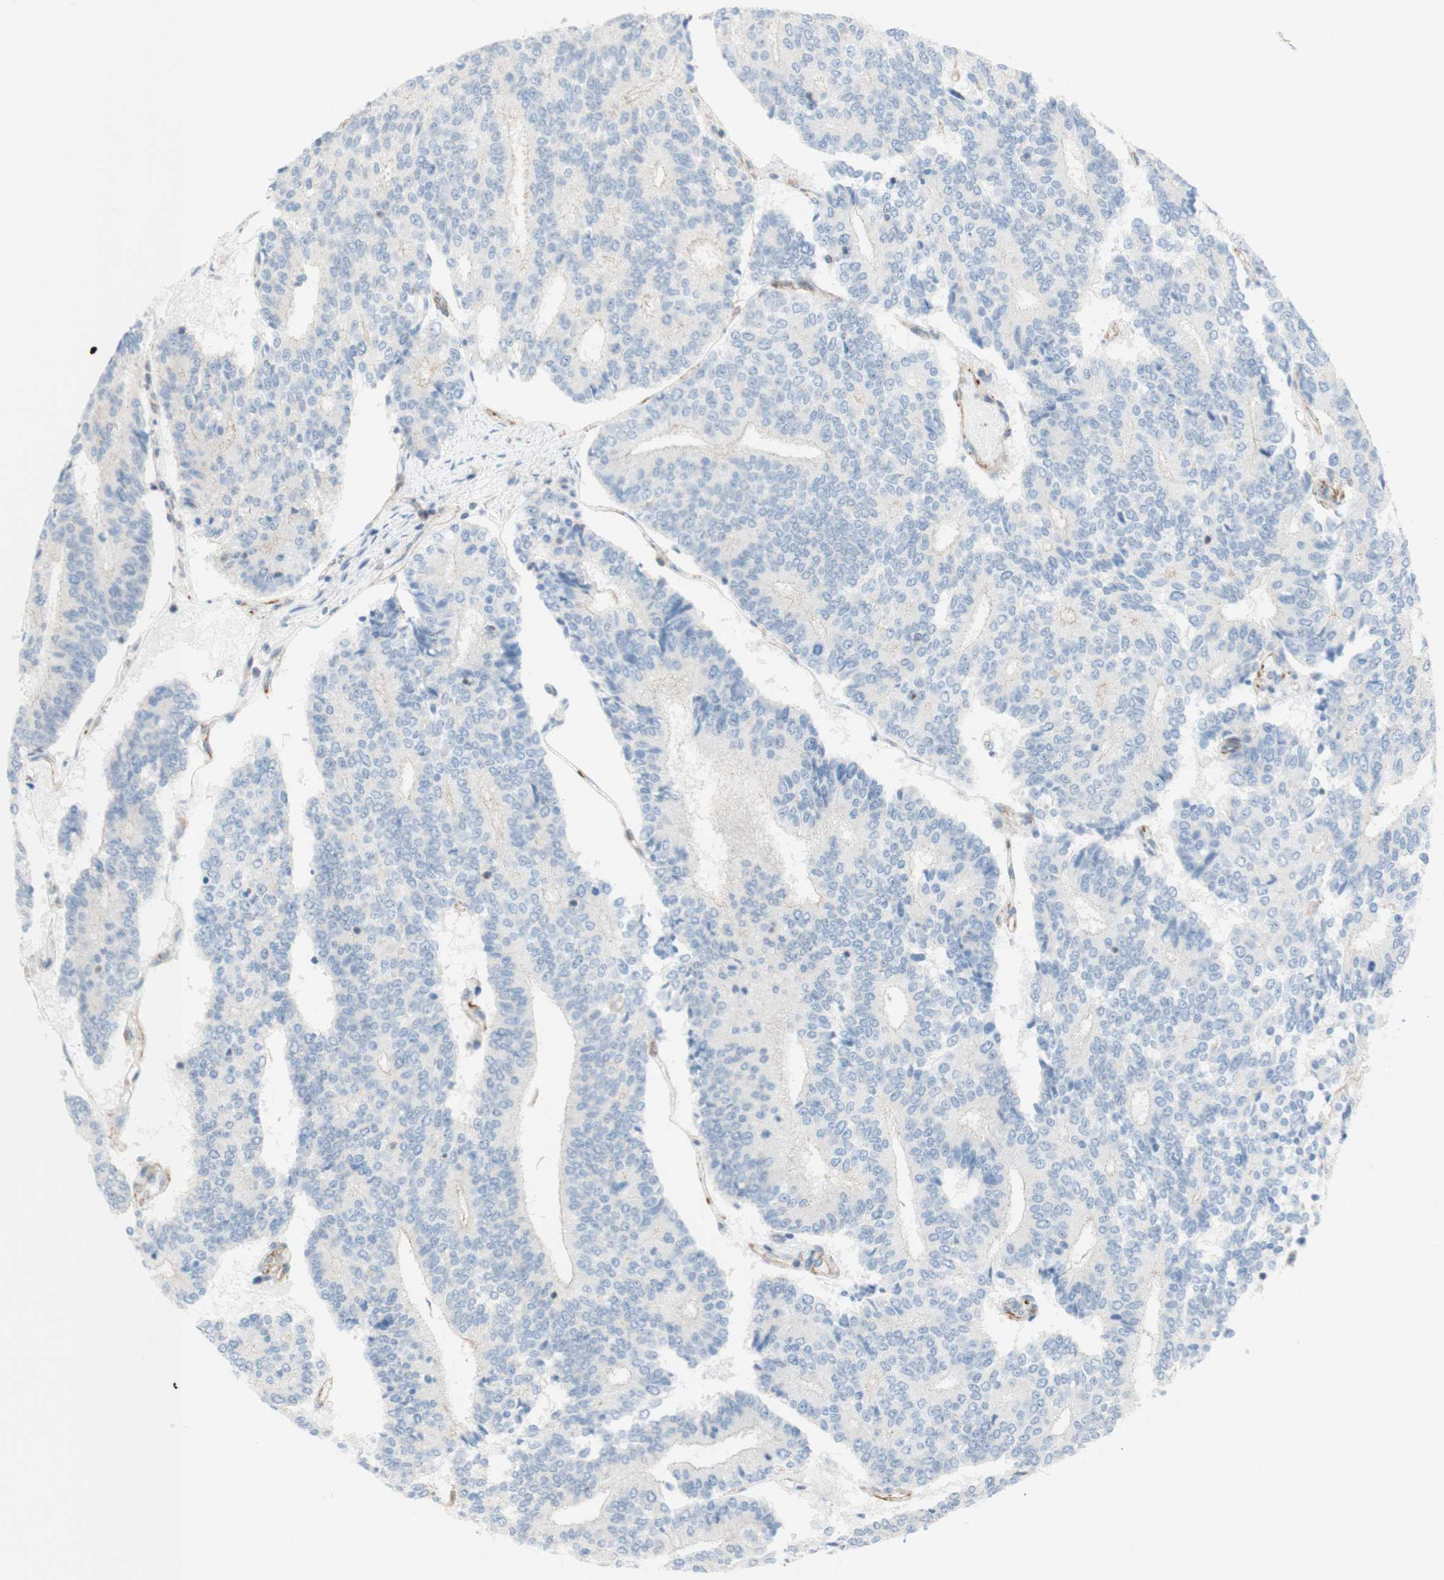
{"staining": {"intensity": "negative", "quantity": "none", "location": "none"}, "tissue": "prostate cancer", "cell_type": "Tumor cells", "image_type": "cancer", "snomed": [{"axis": "morphology", "description": "Normal tissue, NOS"}, {"axis": "morphology", "description": "Adenocarcinoma, High grade"}, {"axis": "topography", "description": "Prostate"}, {"axis": "topography", "description": "Seminal veicle"}], "caption": "The immunohistochemistry (IHC) image has no significant expression in tumor cells of prostate cancer (adenocarcinoma (high-grade)) tissue.", "gene": "POU2AF1", "patient": {"sex": "male", "age": 55}}